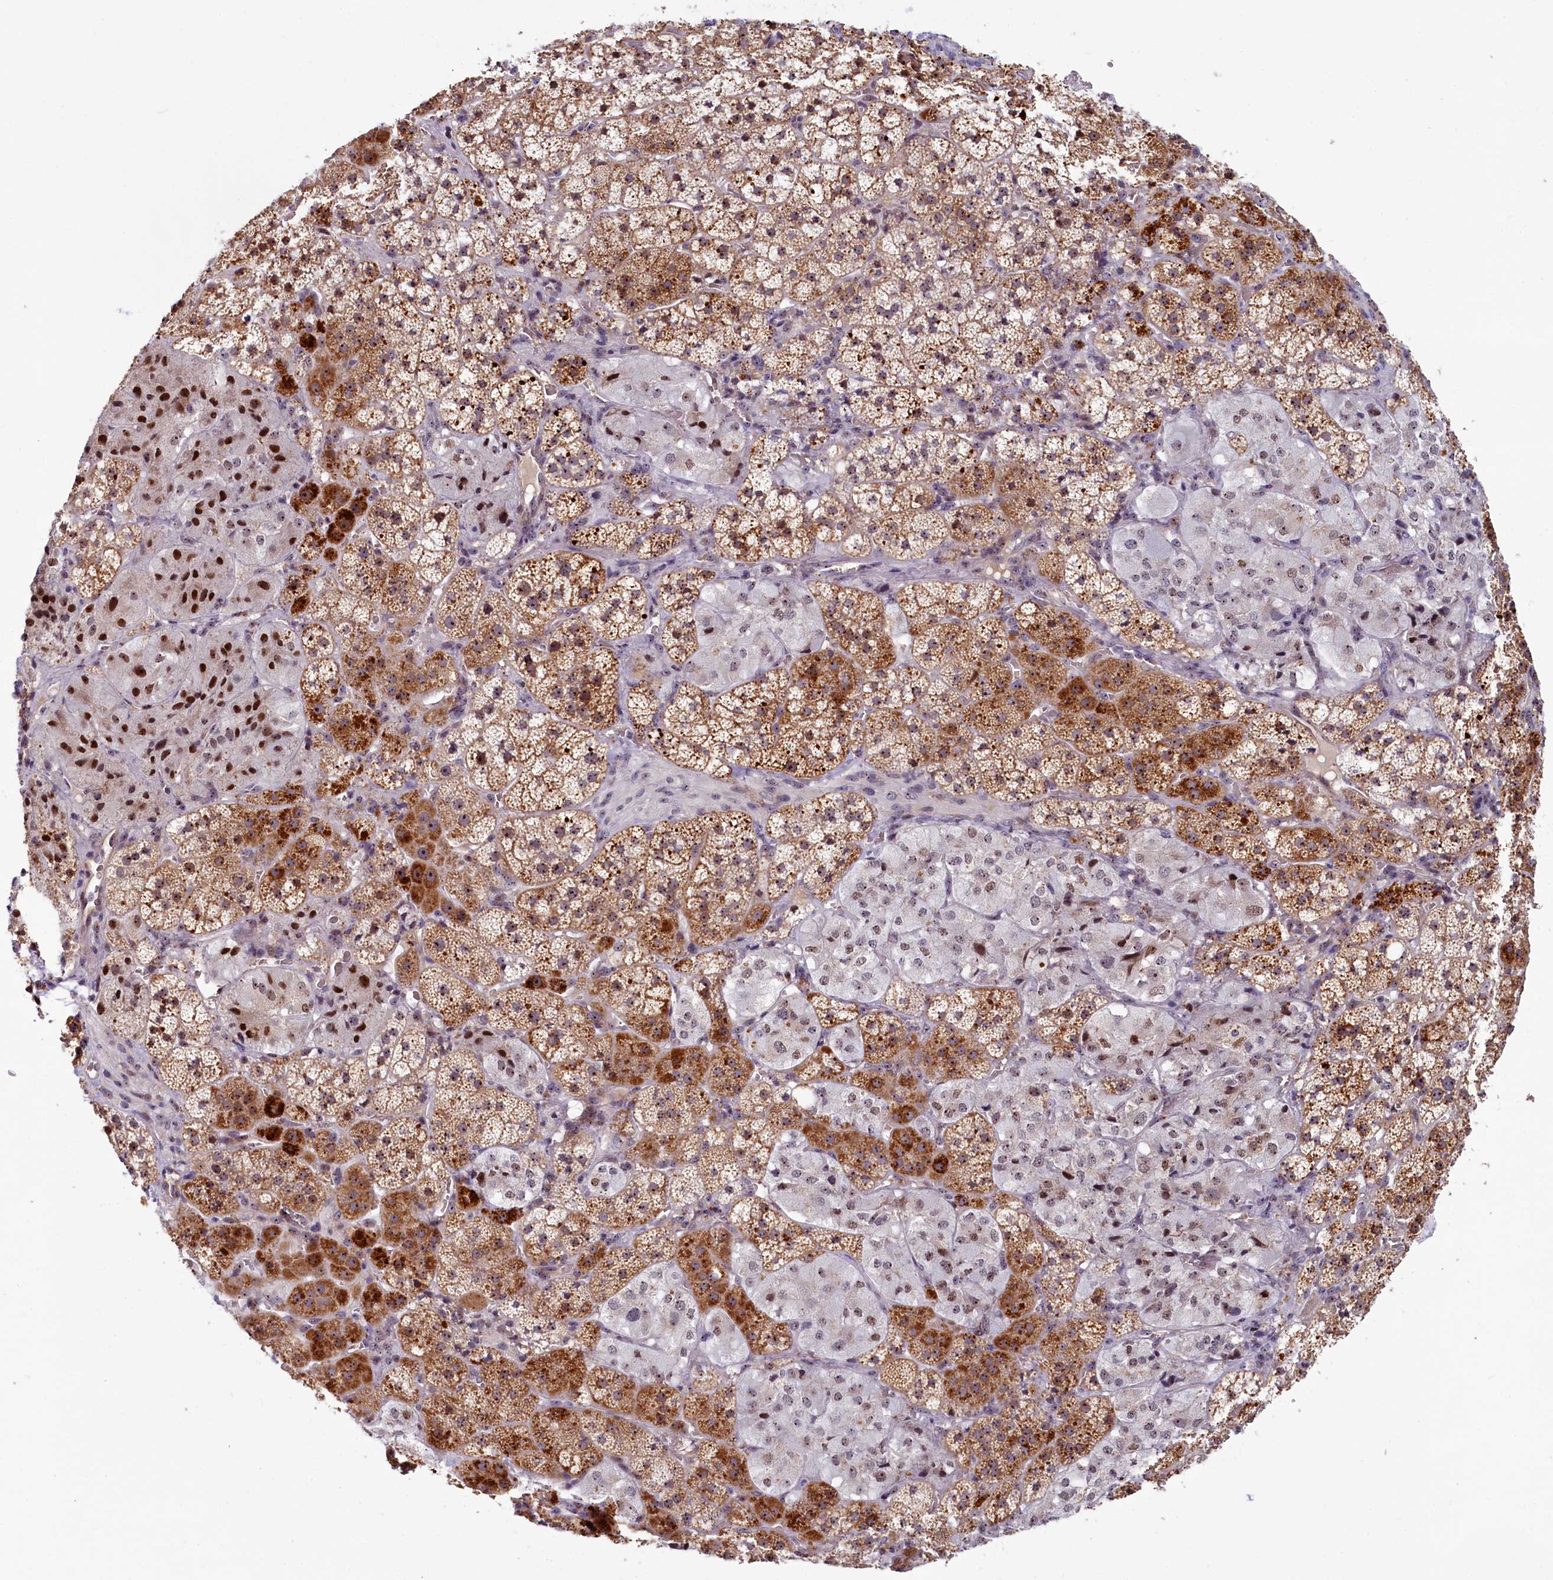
{"staining": {"intensity": "moderate", "quantity": ">75%", "location": "cytoplasmic/membranous,nuclear"}, "tissue": "adrenal gland", "cell_type": "Glandular cells", "image_type": "normal", "snomed": [{"axis": "morphology", "description": "Normal tissue, NOS"}, {"axis": "topography", "description": "Adrenal gland"}], "caption": "Immunohistochemistry of unremarkable human adrenal gland displays medium levels of moderate cytoplasmic/membranous,nuclear staining in about >75% of glandular cells.", "gene": "TCOF1", "patient": {"sex": "female", "age": 44}}